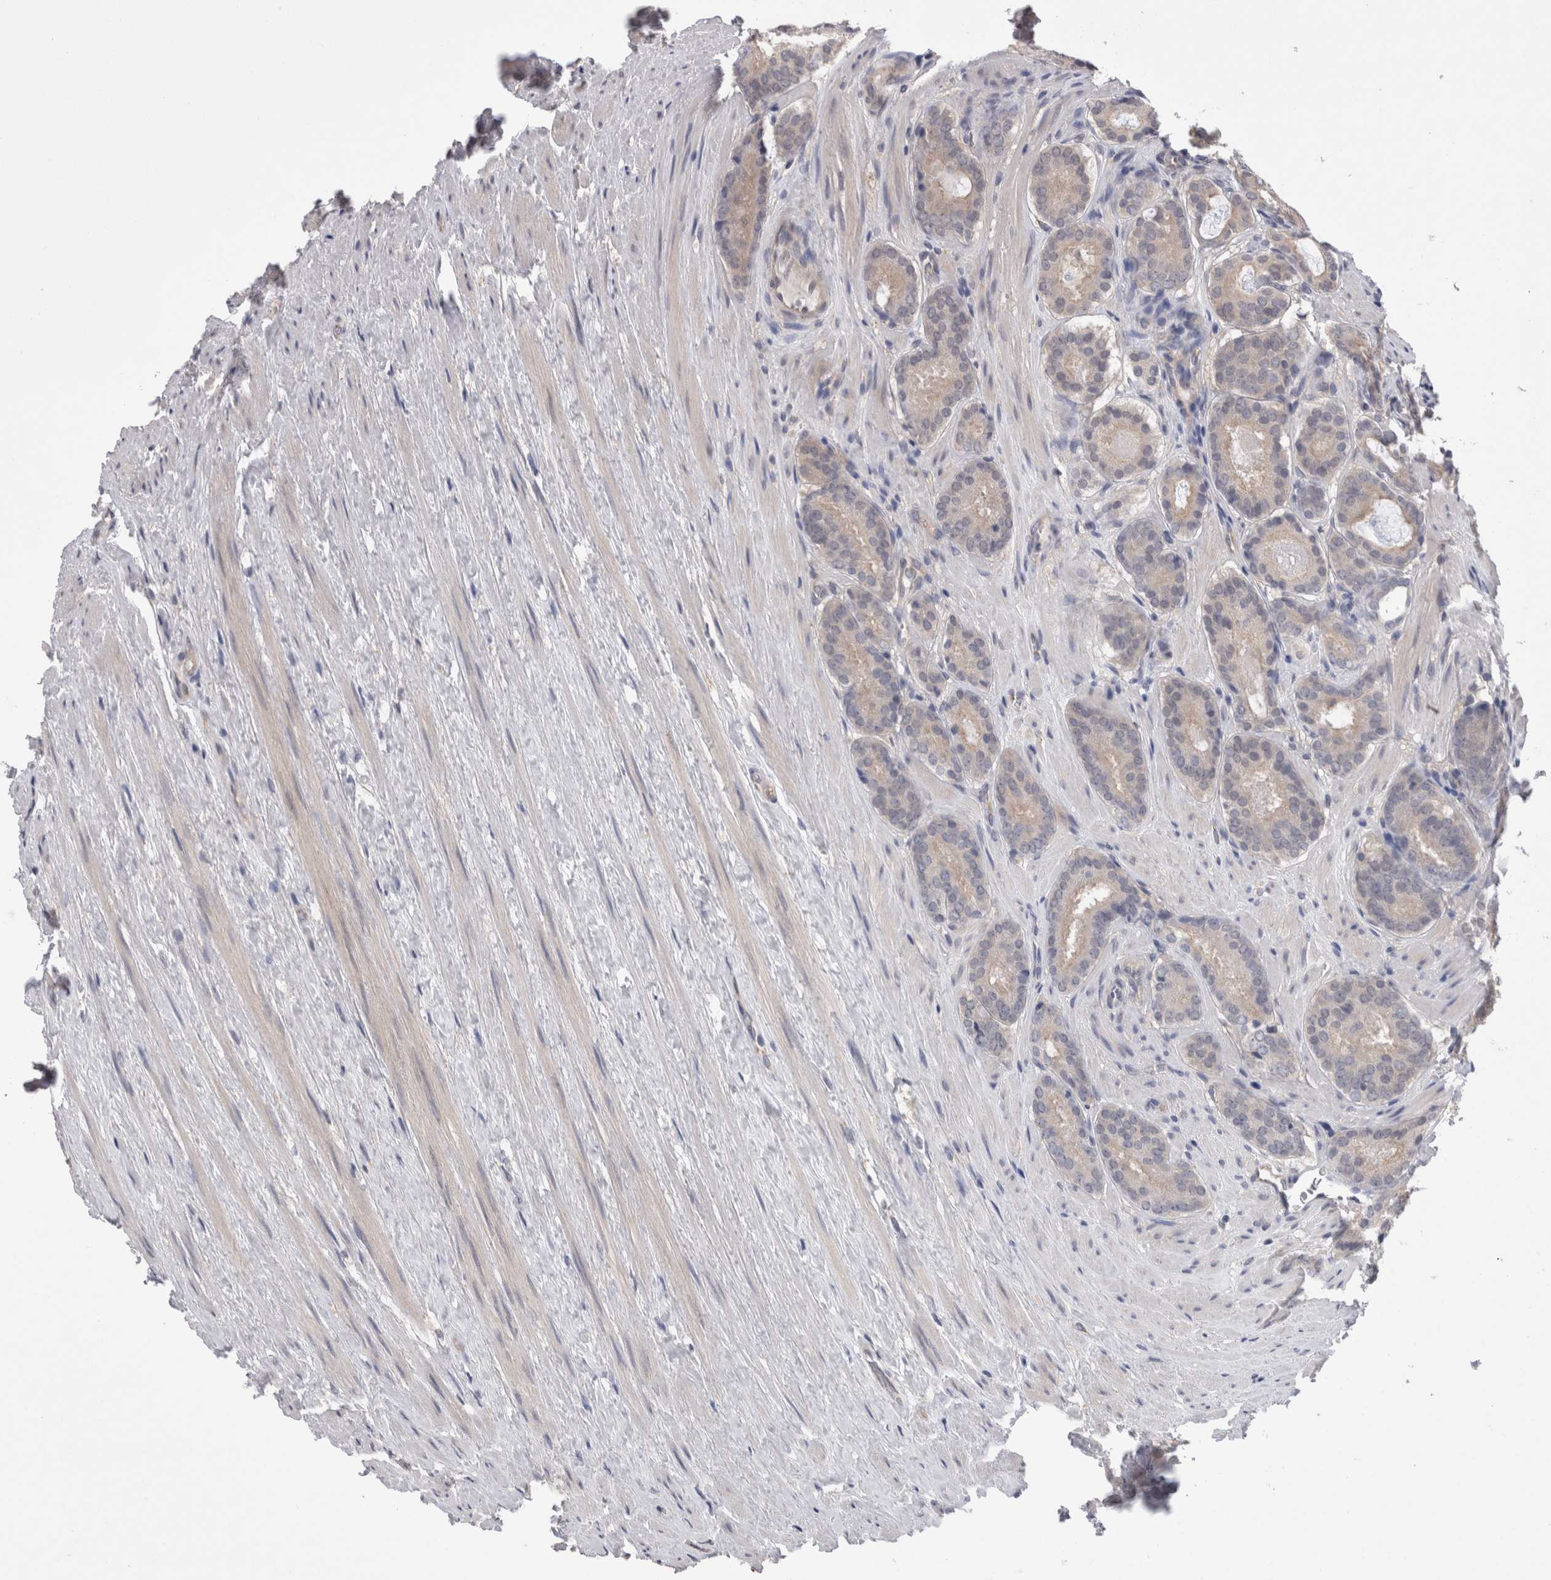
{"staining": {"intensity": "weak", "quantity": "<25%", "location": "cytoplasmic/membranous"}, "tissue": "prostate cancer", "cell_type": "Tumor cells", "image_type": "cancer", "snomed": [{"axis": "morphology", "description": "Adenocarcinoma, Low grade"}, {"axis": "topography", "description": "Prostate"}], "caption": "Photomicrograph shows no significant protein expression in tumor cells of adenocarcinoma (low-grade) (prostate). (DAB (3,3'-diaminobenzidine) immunohistochemistry (IHC) with hematoxylin counter stain).", "gene": "DCTN6", "patient": {"sex": "male", "age": 69}}